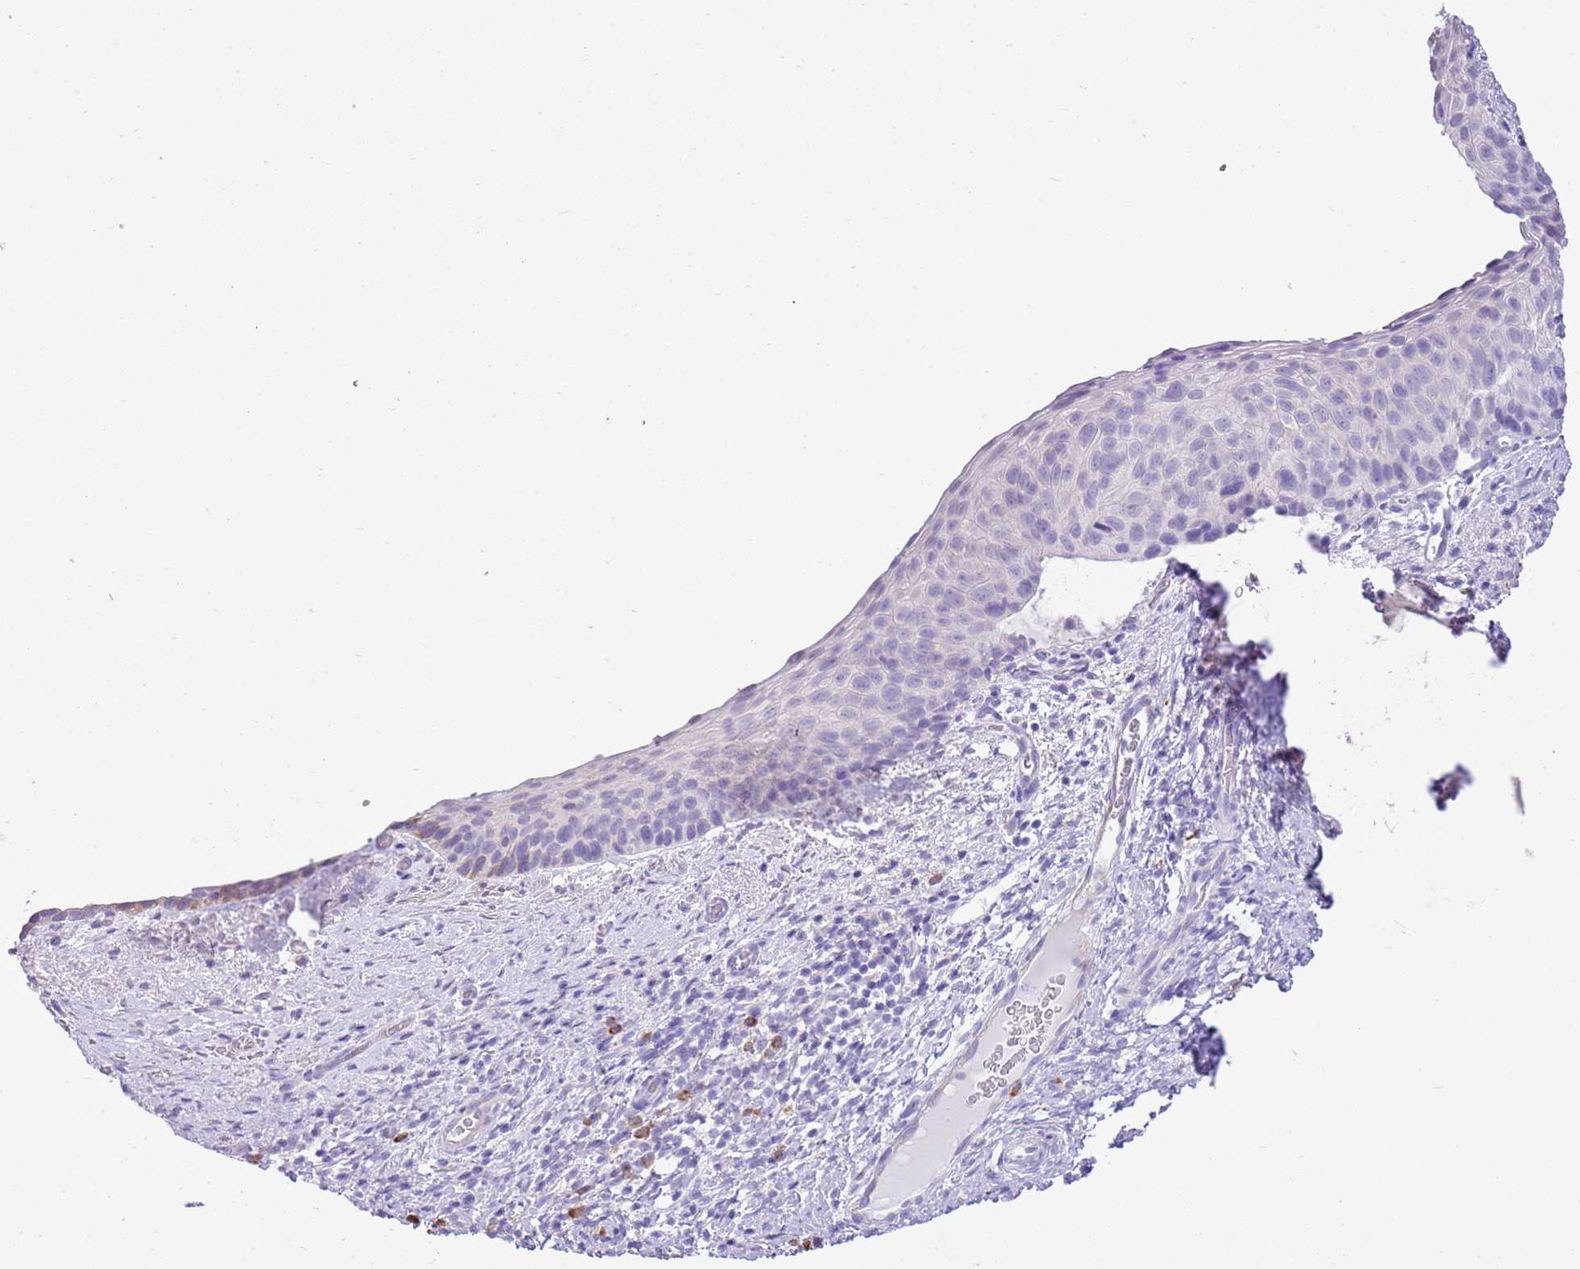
{"staining": {"intensity": "negative", "quantity": "none", "location": "none"}, "tissue": "cervical cancer", "cell_type": "Tumor cells", "image_type": "cancer", "snomed": [{"axis": "morphology", "description": "Squamous cell carcinoma, NOS"}, {"axis": "topography", "description": "Cervix"}], "caption": "This is a image of IHC staining of squamous cell carcinoma (cervical), which shows no positivity in tumor cells.", "gene": "AAR2", "patient": {"sex": "female", "age": 80}}